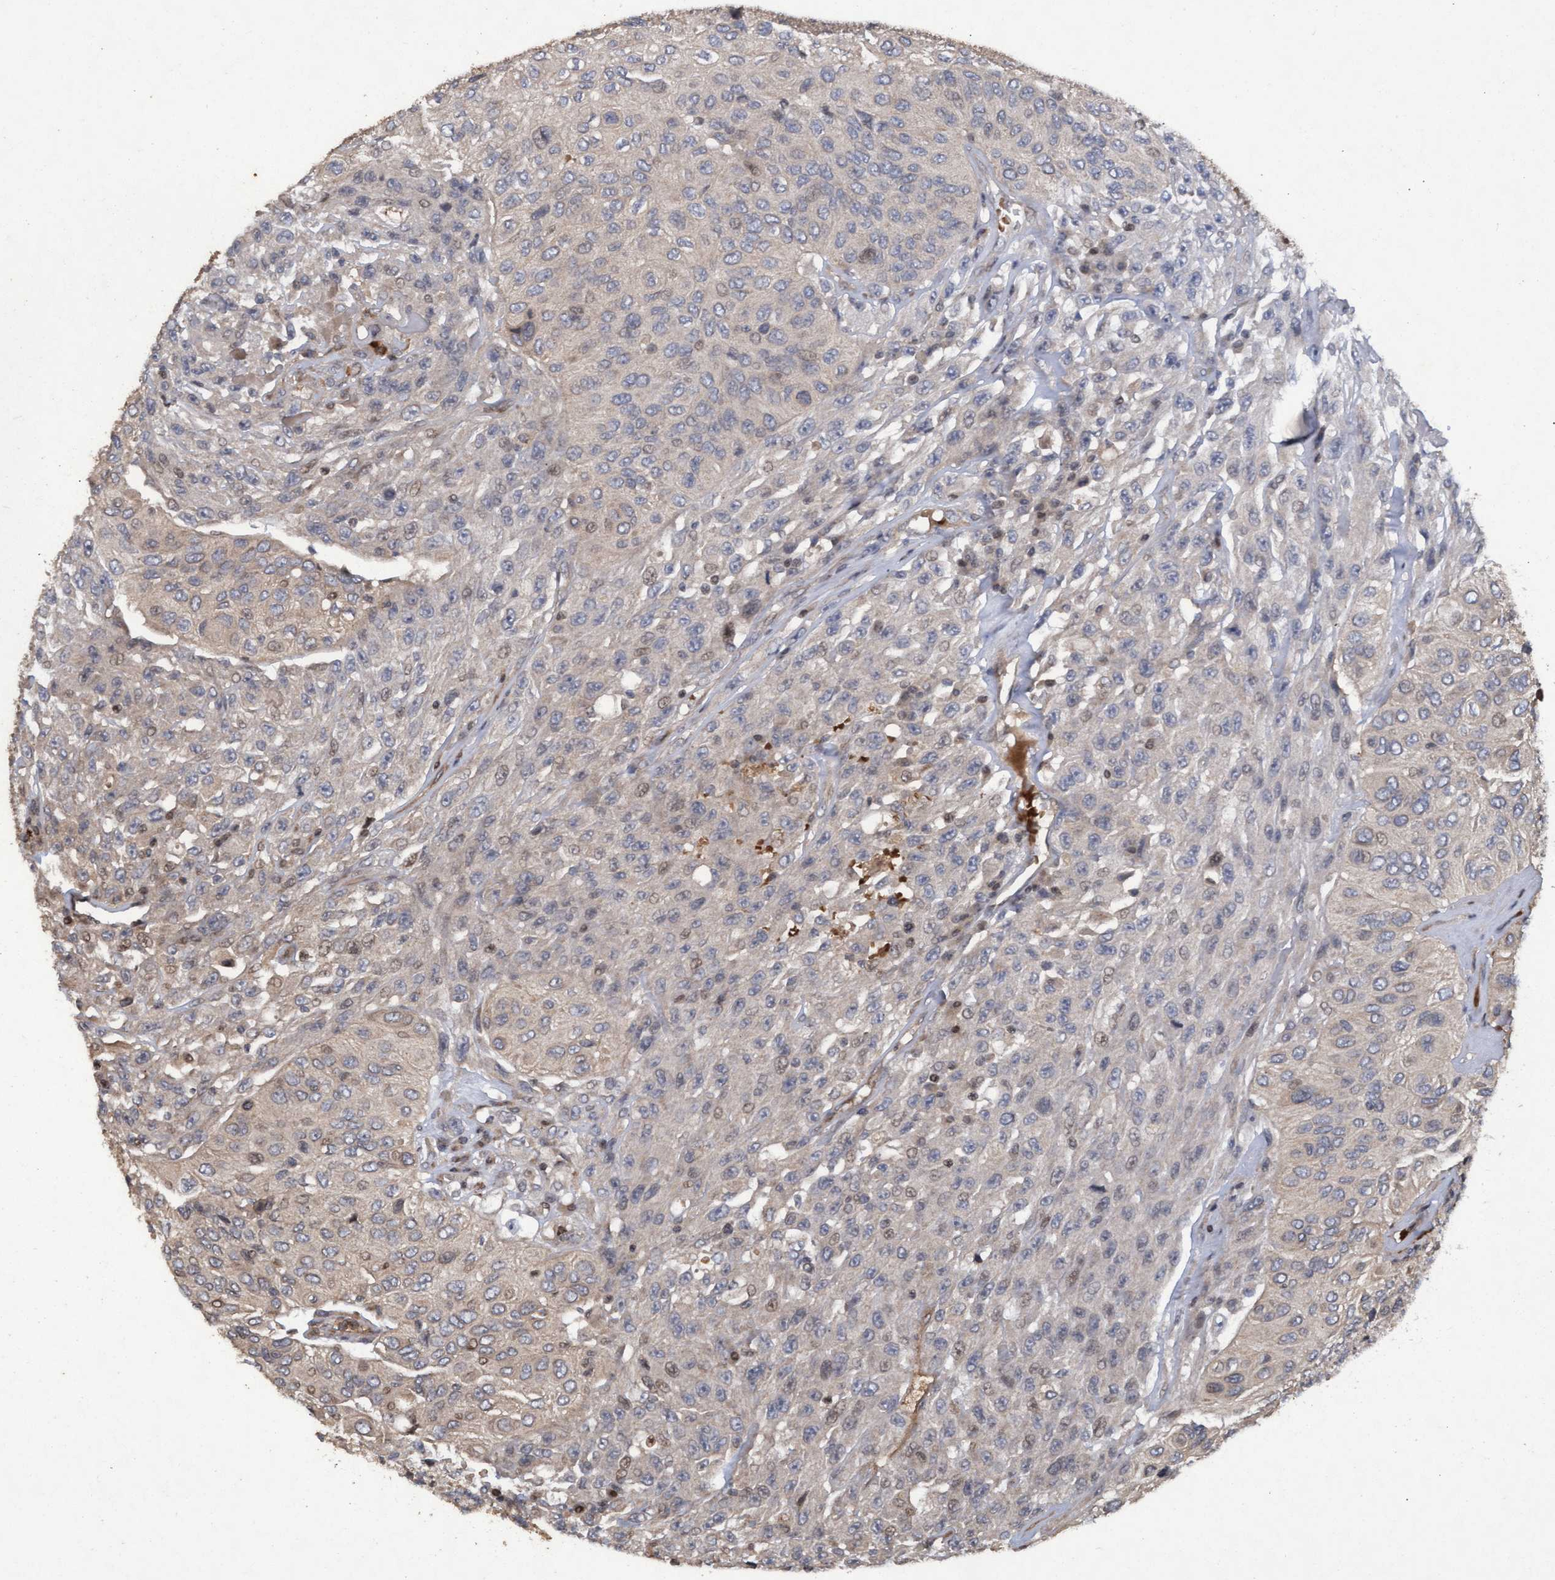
{"staining": {"intensity": "weak", "quantity": "<25%", "location": "cytoplasmic/membranous,nuclear"}, "tissue": "urothelial cancer", "cell_type": "Tumor cells", "image_type": "cancer", "snomed": [{"axis": "morphology", "description": "Urothelial carcinoma, High grade"}, {"axis": "topography", "description": "Urinary bladder"}], "caption": "High-grade urothelial carcinoma was stained to show a protein in brown. There is no significant positivity in tumor cells.", "gene": "KCNC2", "patient": {"sex": "male", "age": 66}}